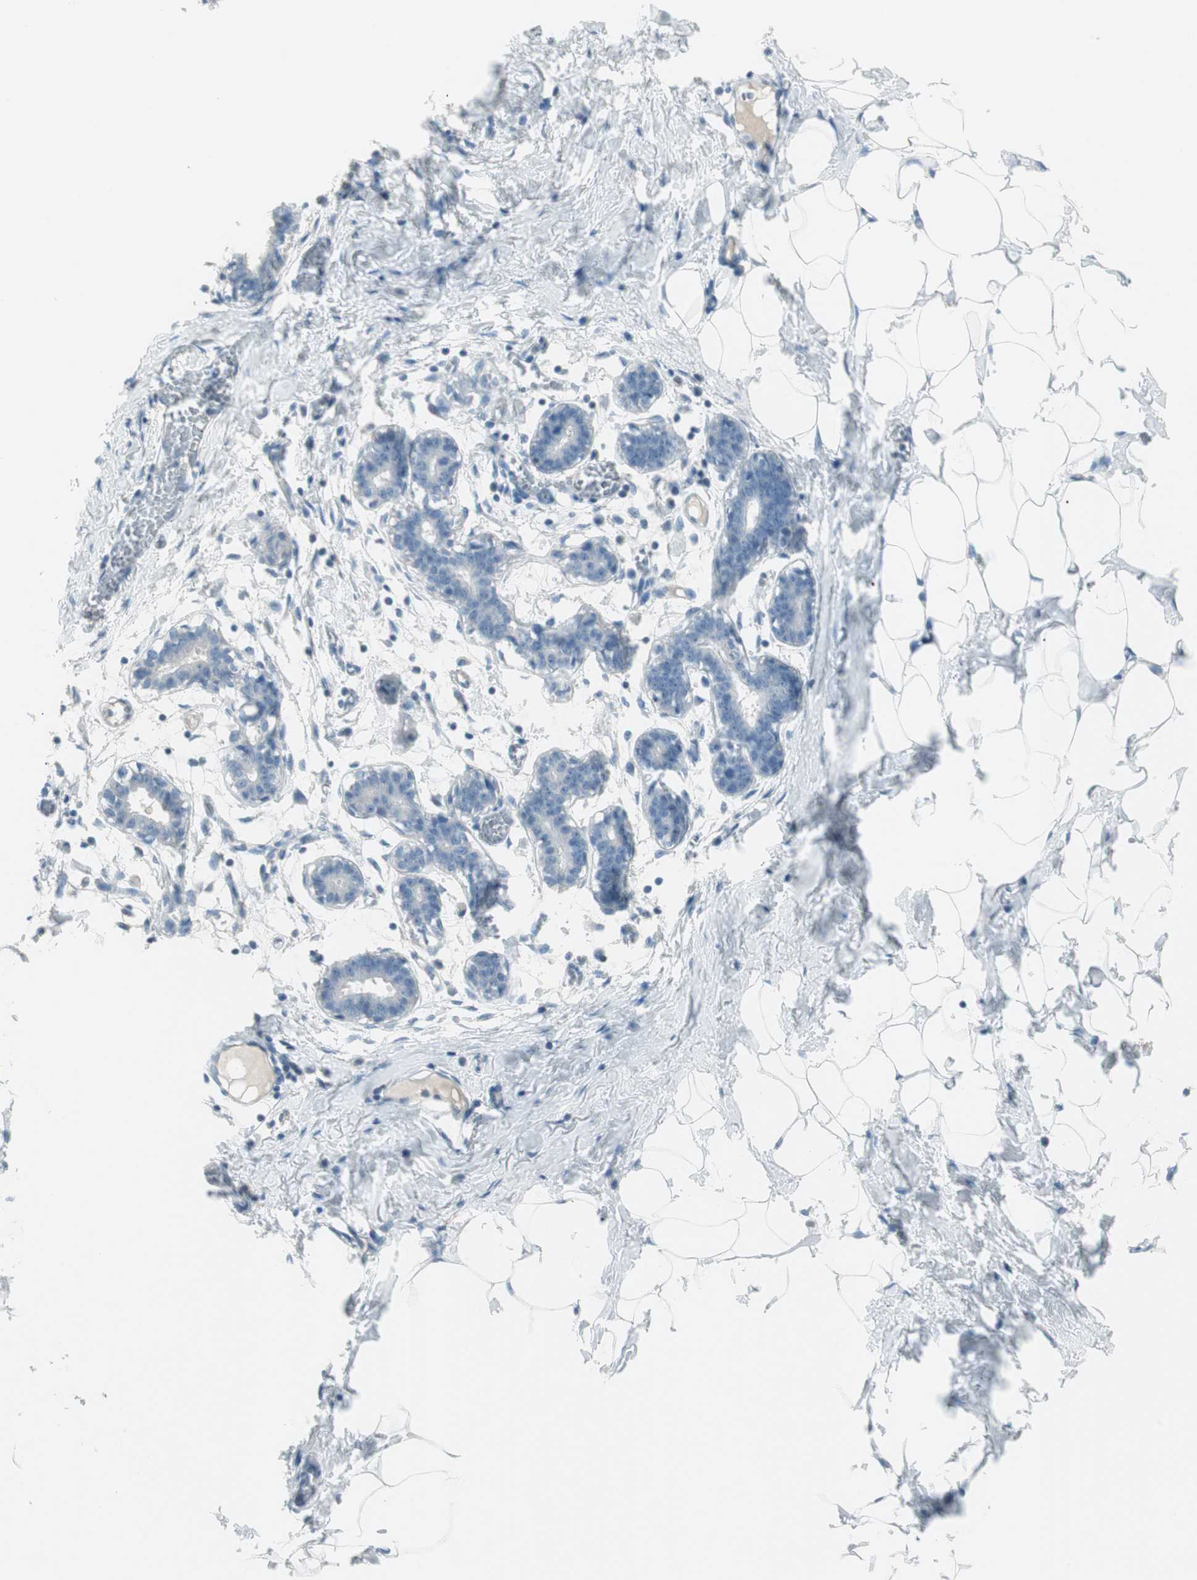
{"staining": {"intensity": "negative", "quantity": "none", "location": "none"}, "tissue": "breast", "cell_type": "Adipocytes", "image_type": "normal", "snomed": [{"axis": "morphology", "description": "Normal tissue, NOS"}, {"axis": "topography", "description": "Breast"}], "caption": "IHC photomicrograph of unremarkable breast: human breast stained with DAB (3,3'-diaminobenzidine) displays no significant protein positivity in adipocytes. The staining was performed using DAB (3,3'-diaminobenzidine) to visualize the protein expression in brown, while the nuclei were stained in blue with hematoxylin (Magnification: 20x).", "gene": "ITLN2", "patient": {"sex": "female", "age": 27}}